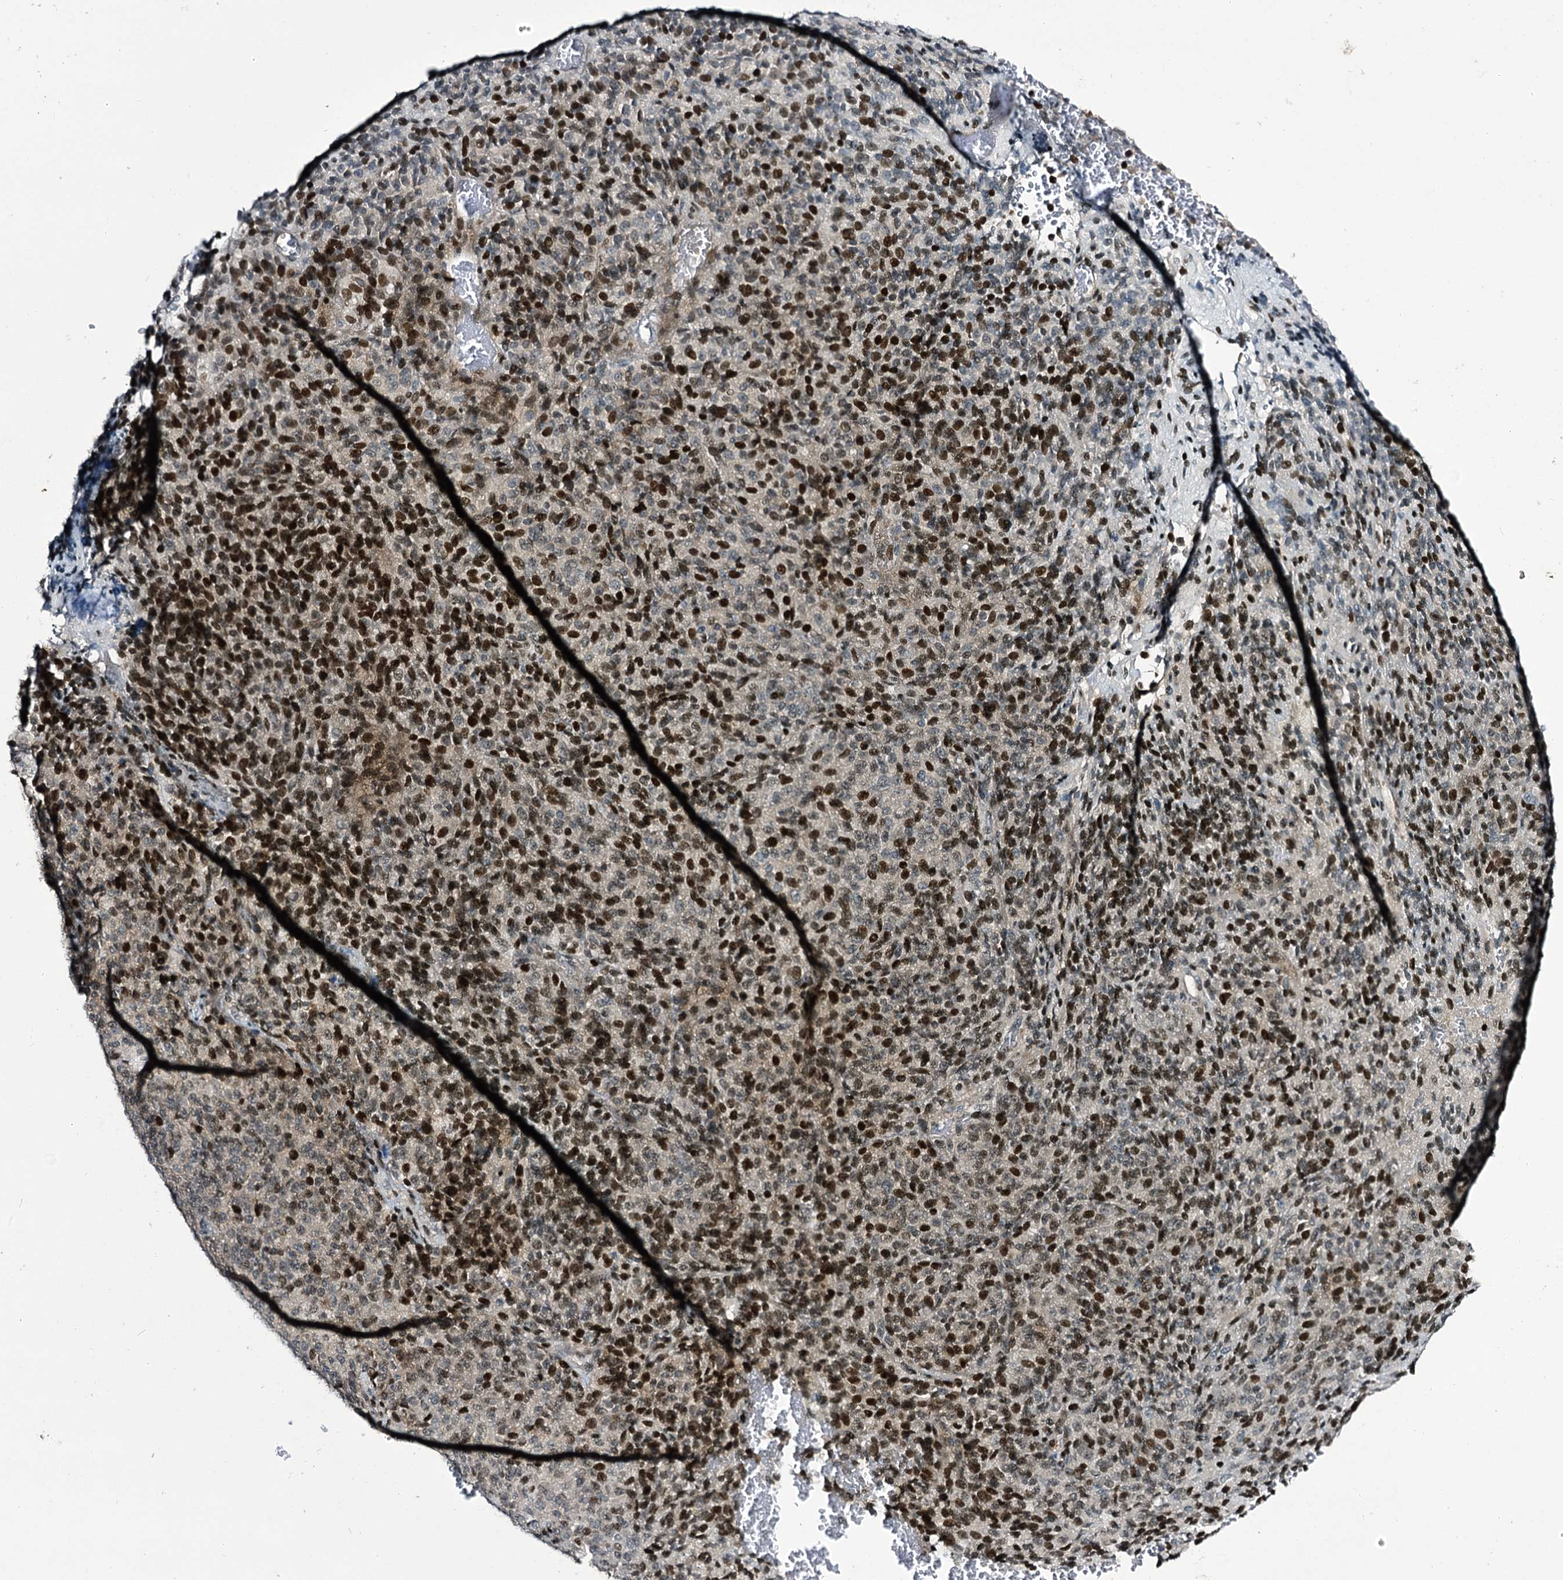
{"staining": {"intensity": "strong", "quantity": "25%-75%", "location": "nuclear"}, "tissue": "melanoma", "cell_type": "Tumor cells", "image_type": "cancer", "snomed": [{"axis": "morphology", "description": "Malignant melanoma, Metastatic site"}, {"axis": "topography", "description": "Brain"}], "caption": "Immunohistochemical staining of human melanoma demonstrates strong nuclear protein positivity in approximately 25%-75% of tumor cells. The protein of interest is stained brown, and the nuclei are stained in blue (DAB (3,3'-diaminobenzidine) IHC with brightfield microscopy, high magnification).", "gene": "ITFG2", "patient": {"sex": "female", "age": 56}}